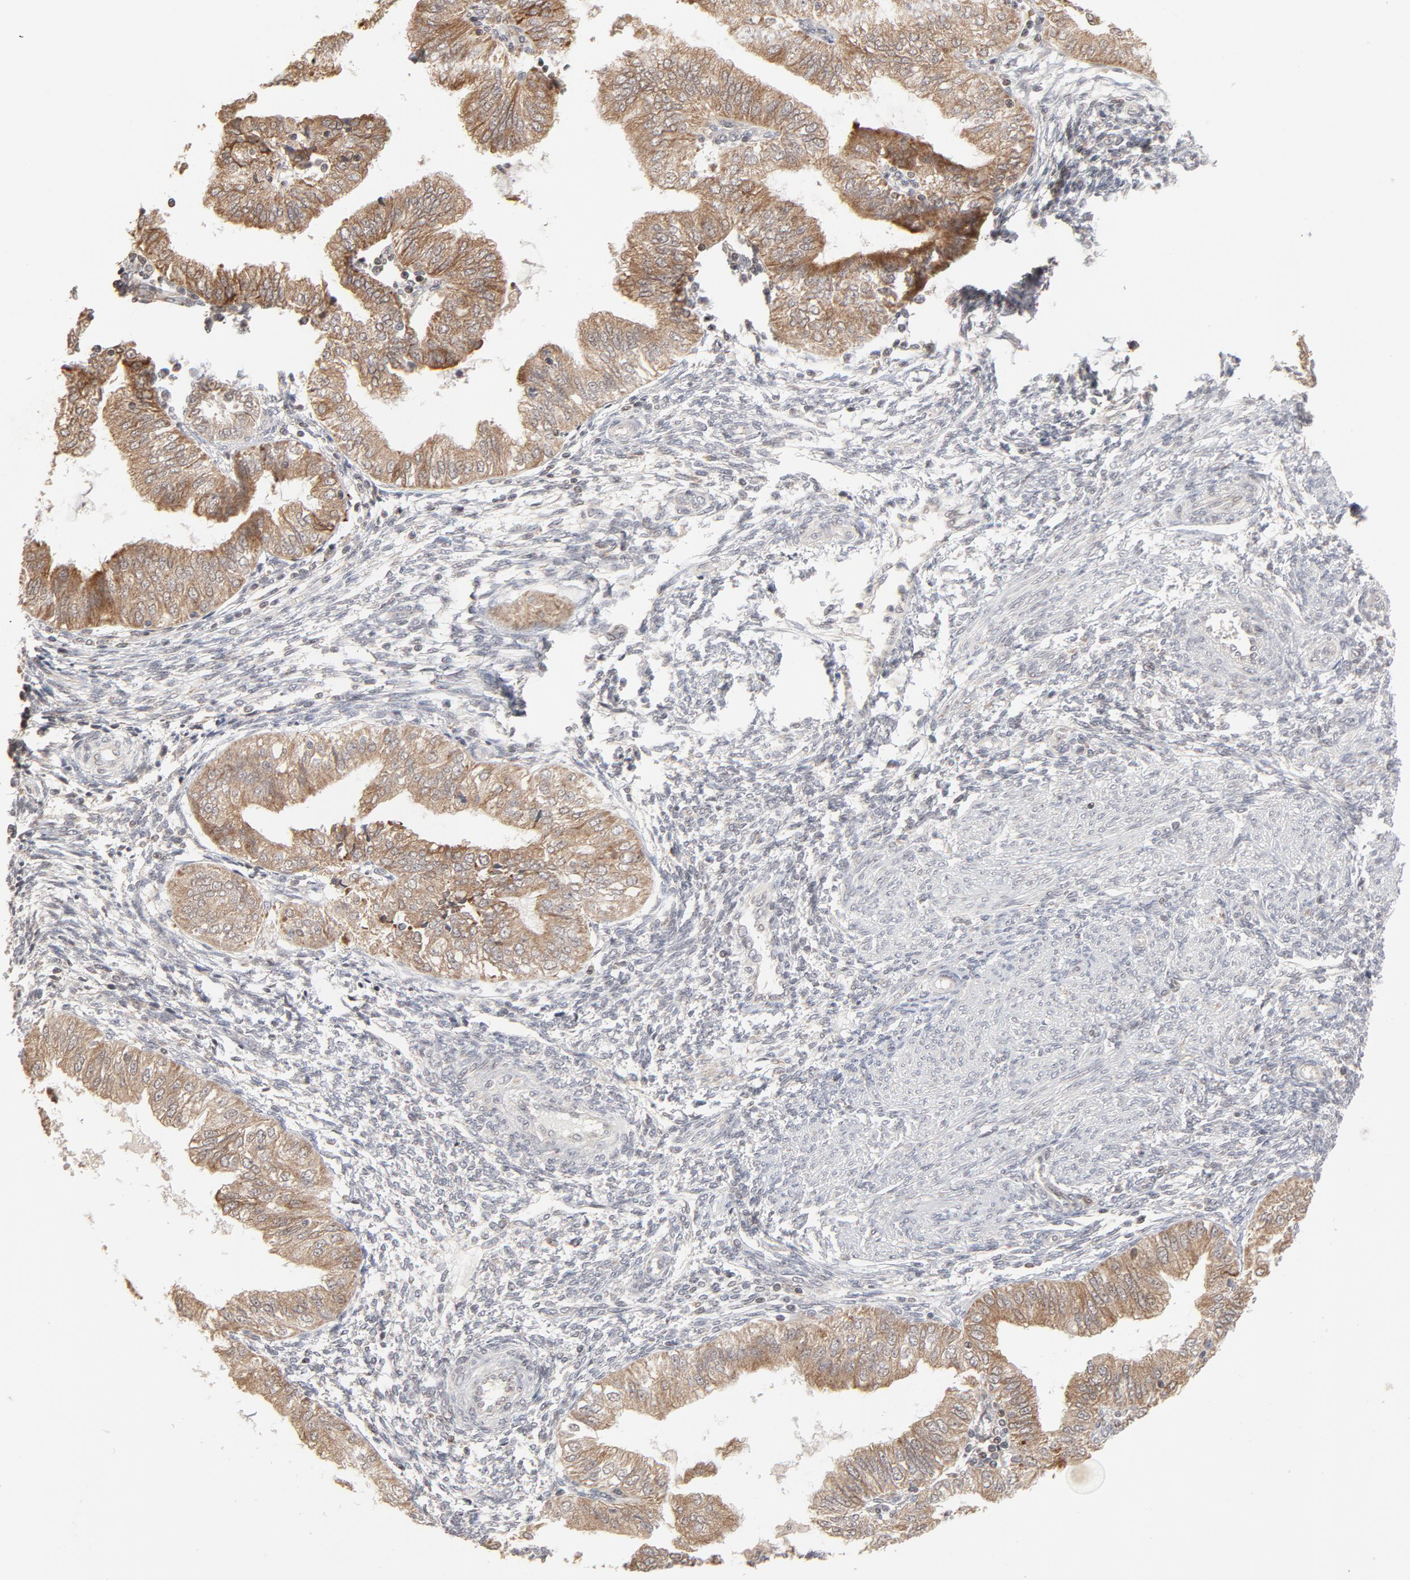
{"staining": {"intensity": "moderate", "quantity": ">75%", "location": "cytoplasmic/membranous"}, "tissue": "endometrial cancer", "cell_type": "Tumor cells", "image_type": "cancer", "snomed": [{"axis": "morphology", "description": "Adenocarcinoma, NOS"}, {"axis": "topography", "description": "Endometrium"}], "caption": "Protein expression analysis of human adenocarcinoma (endometrial) reveals moderate cytoplasmic/membranous positivity in about >75% of tumor cells.", "gene": "ARIH1", "patient": {"sex": "female", "age": 51}}